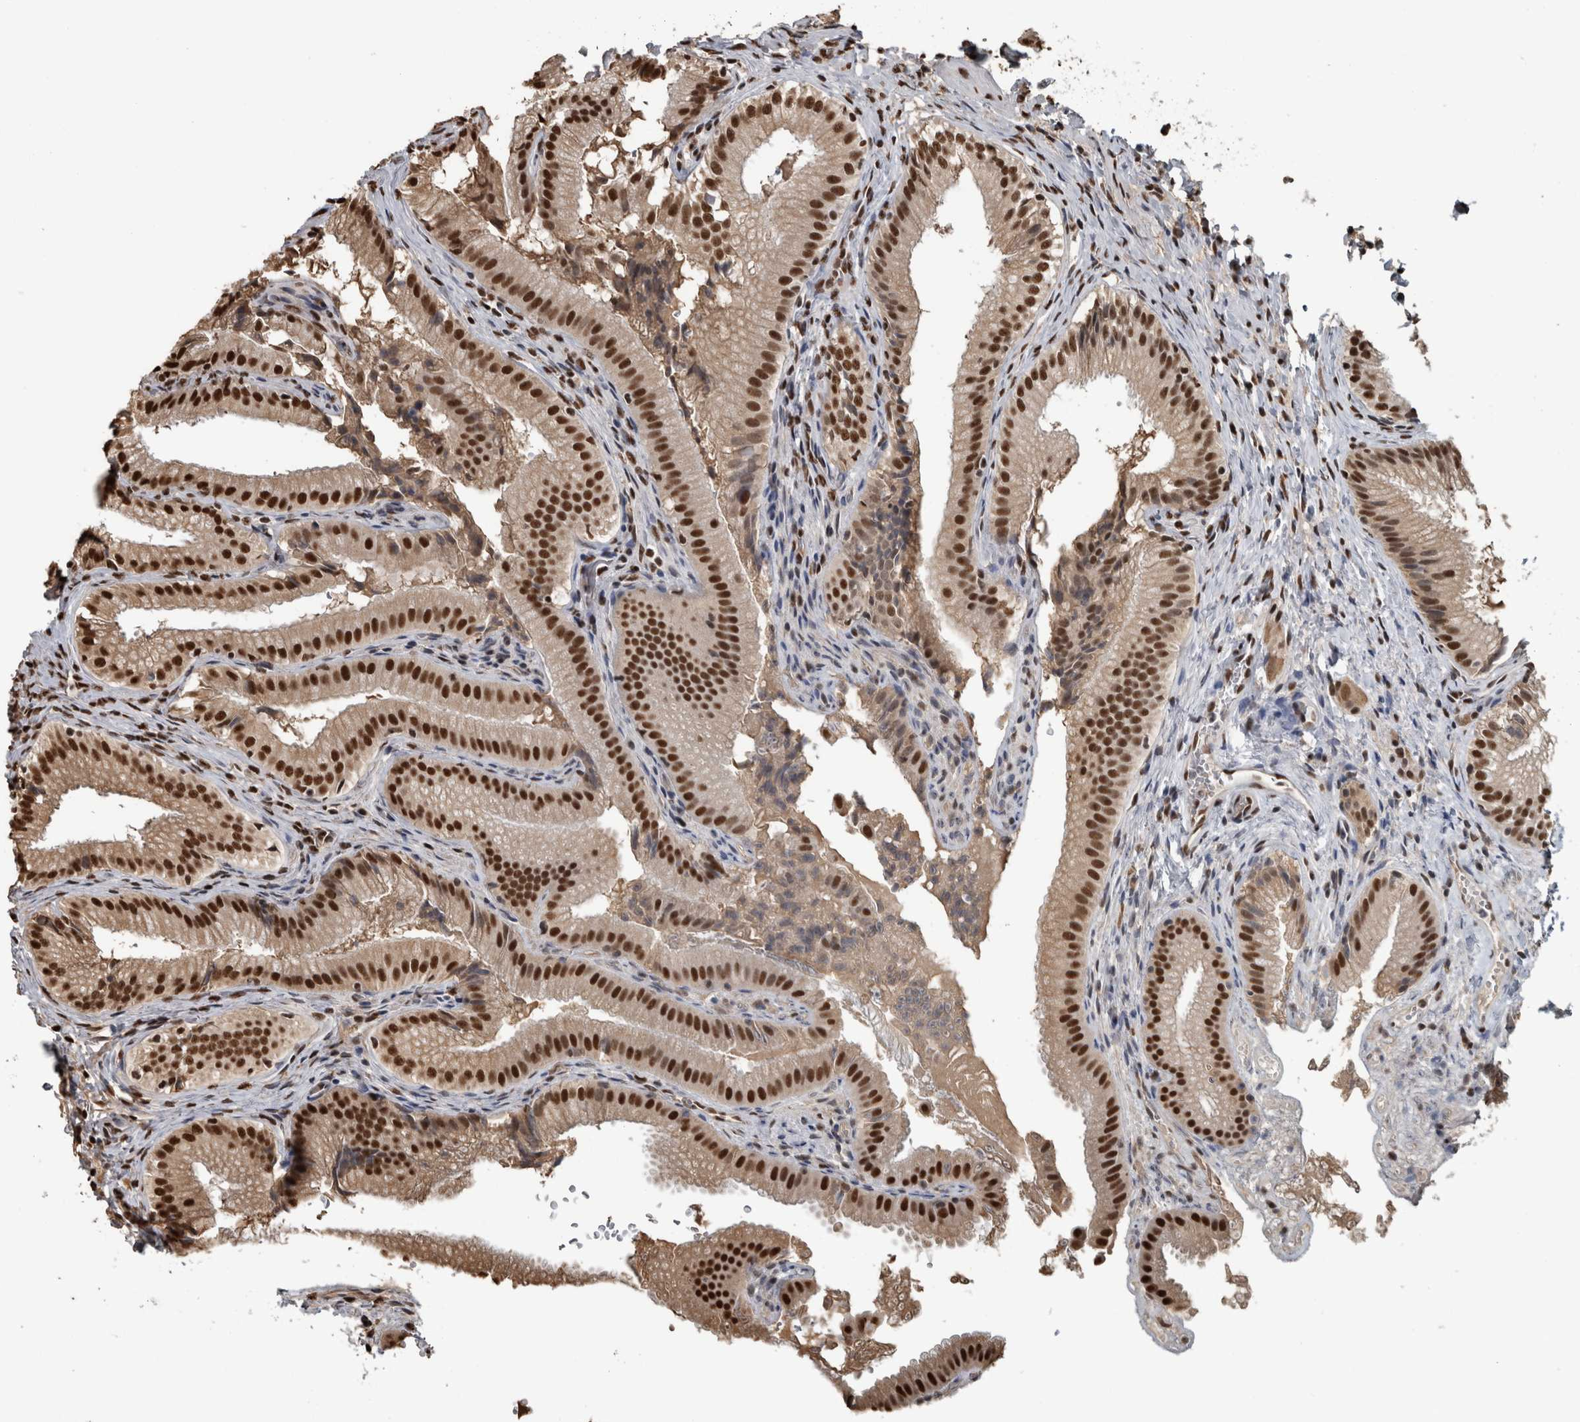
{"staining": {"intensity": "strong", "quantity": ">75%", "location": "nuclear"}, "tissue": "gallbladder", "cell_type": "Glandular cells", "image_type": "normal", "snomed": [{"axis": "morphology", "description": "Normal tissue, NOS"}, {"axis": "topography", "description": "Gallbladder"}], "caption": "High-power microscopy captured an IHC micrograph of unremarkable gallbladder, revealing strong nuclear staining in about >75% of glandular cells.", "gene": "TGS1", "patient": {"sex": "female", "age": 30}}